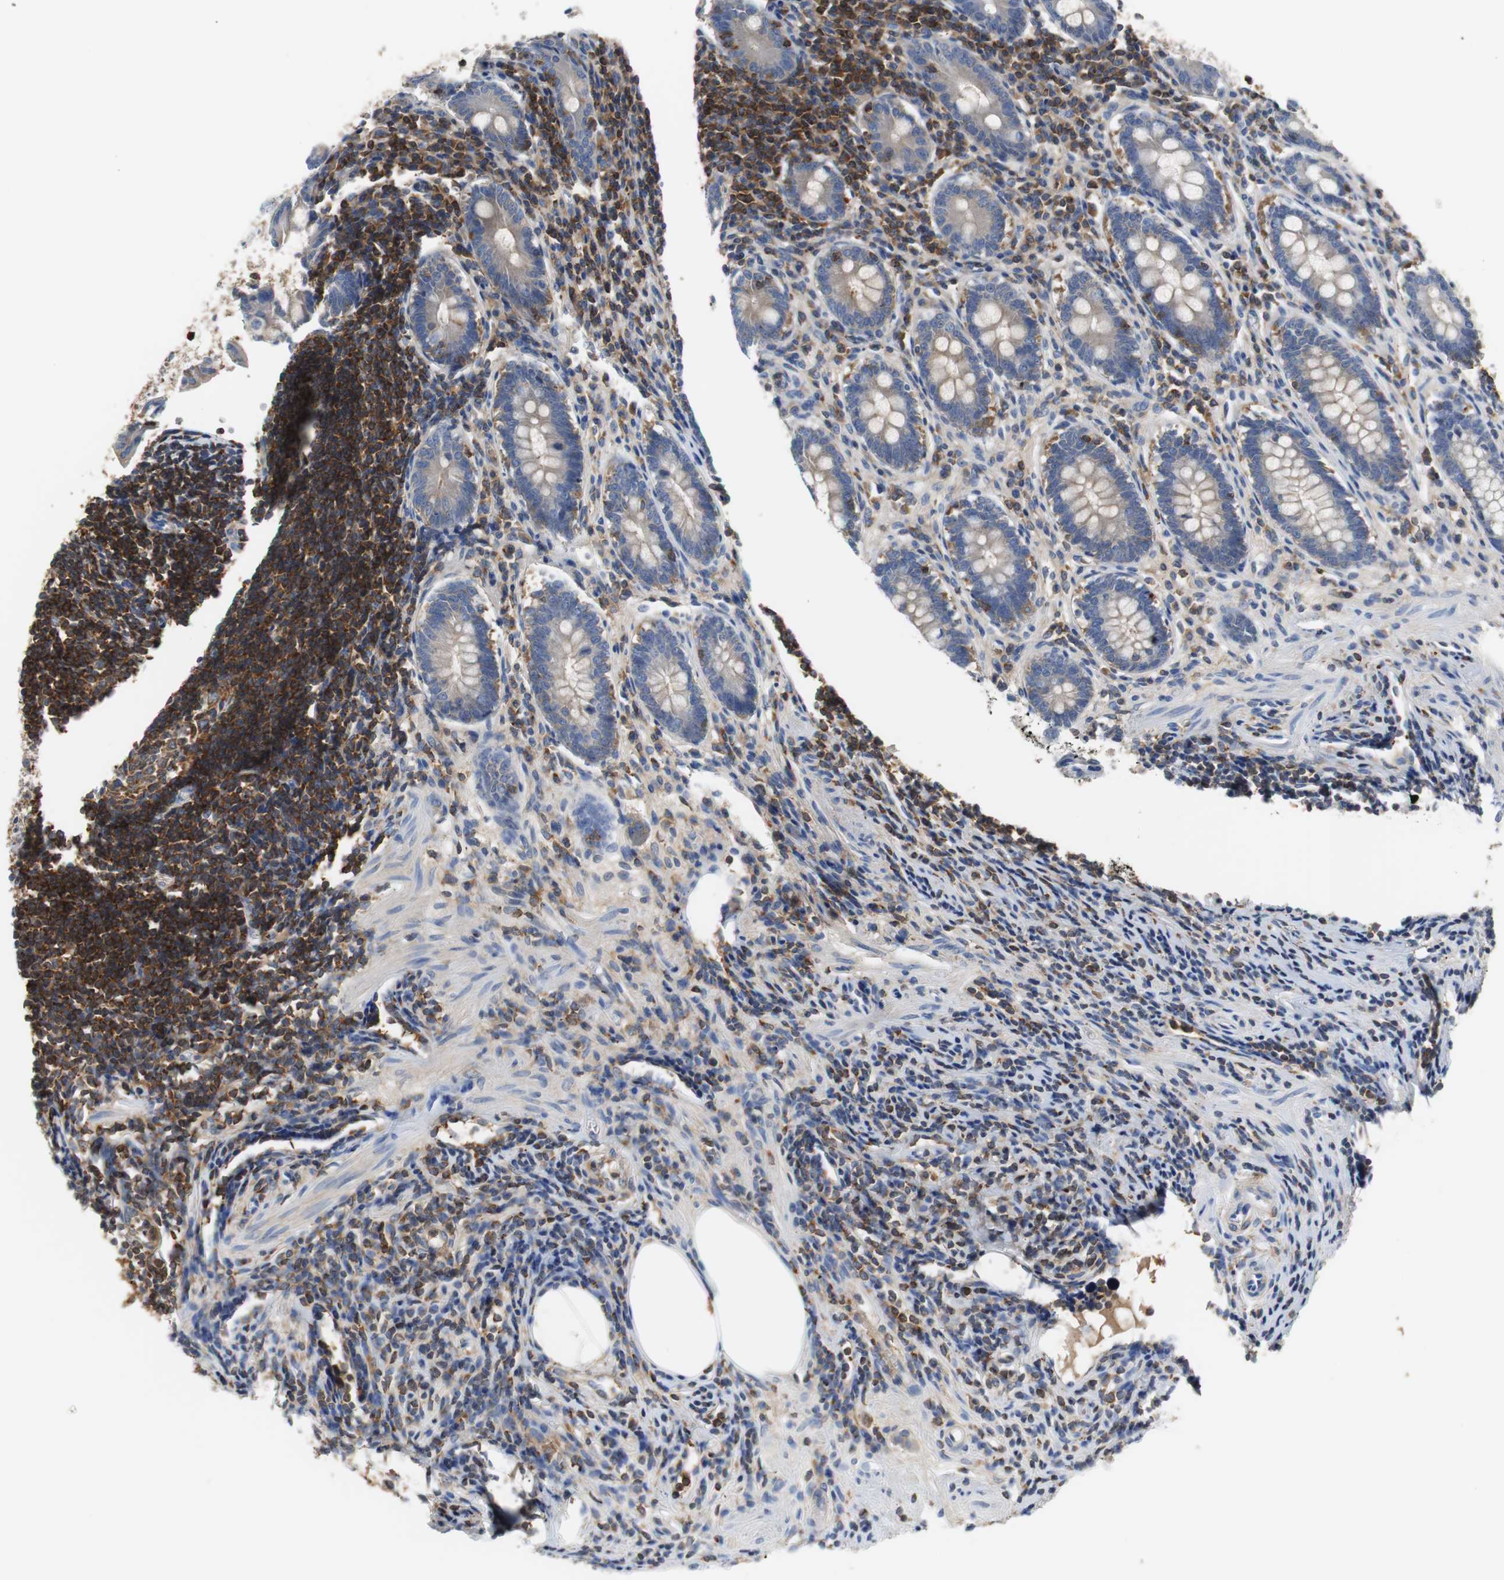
{"staining": {"intensity": "moderate", "quantity": ">75%", "location": "cytoplasmic/membranous"}, "tissue": "appendix", "cell_type": "Glandular cells", "image_type": "normal", "snomed": [{"axis": "morphology", "description": "Normal tissue, NOS"}, {"axis": "topography", "description": "Appendix"}], "caption": "Glandular cells display medium levels of moderate cytoplasmic/membranous staining in about >75% of cells in unremarkable human appendix.", "gene": "TSC22D4", "patient": {"sex": "female", "age": 50}}